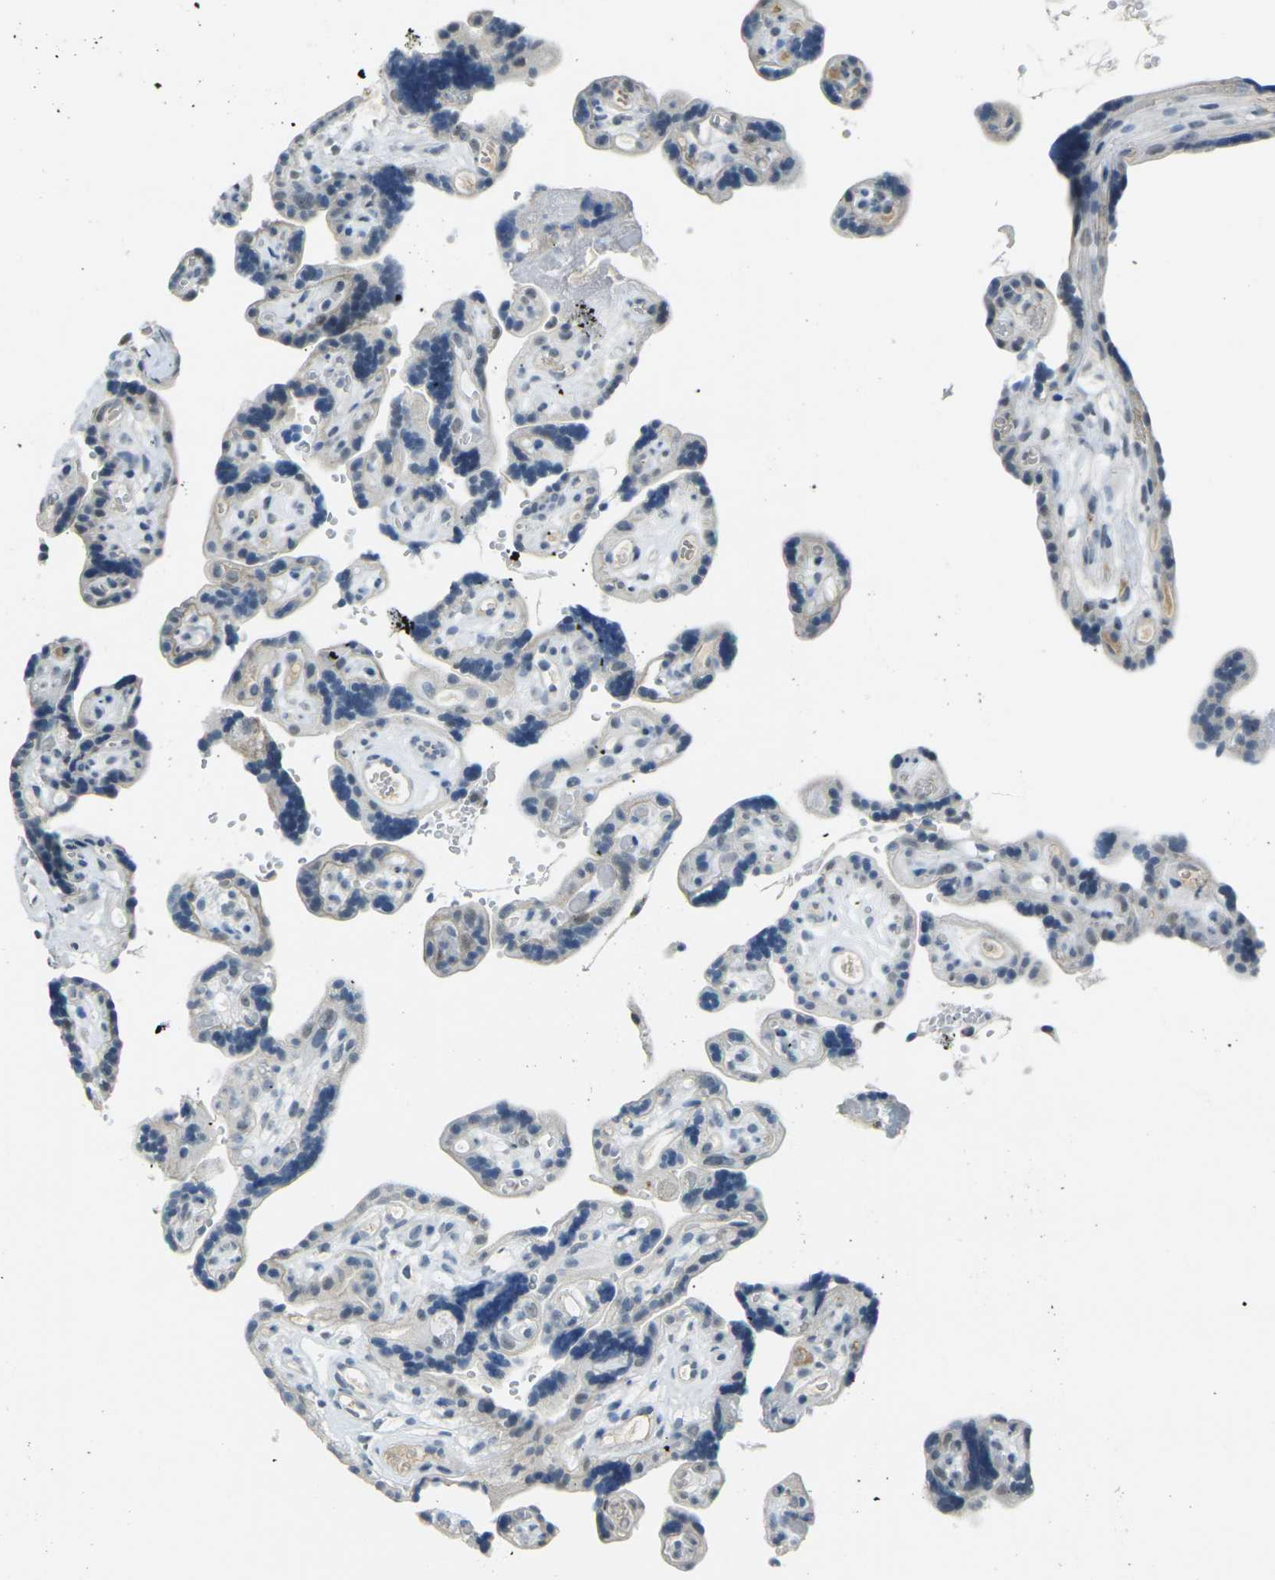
{"staining": {"intensity": "negative", "quantity": "none", "location": "none"}, "tissue": "placenta", "cell_type": "Trophoblastic cells", "image_type": "normal", "snomed": [{"axis": "morphology", "description": "Normal tissue, NOS"}, {"axis": "topography", "description": "Placenta"}], "caption": "DAB (3,3'-diaminobenzidine) immunohistochemical staining of normal placenta shows no significant expression in trophoblastic cells. (Stains: DAB immunohistochemistry with hematoxylin counter stain, Microscopy: brightfield microscopy at high magnification).", "gene": "SPTBN2", "patient": {"sex": "female", "age": 30}}